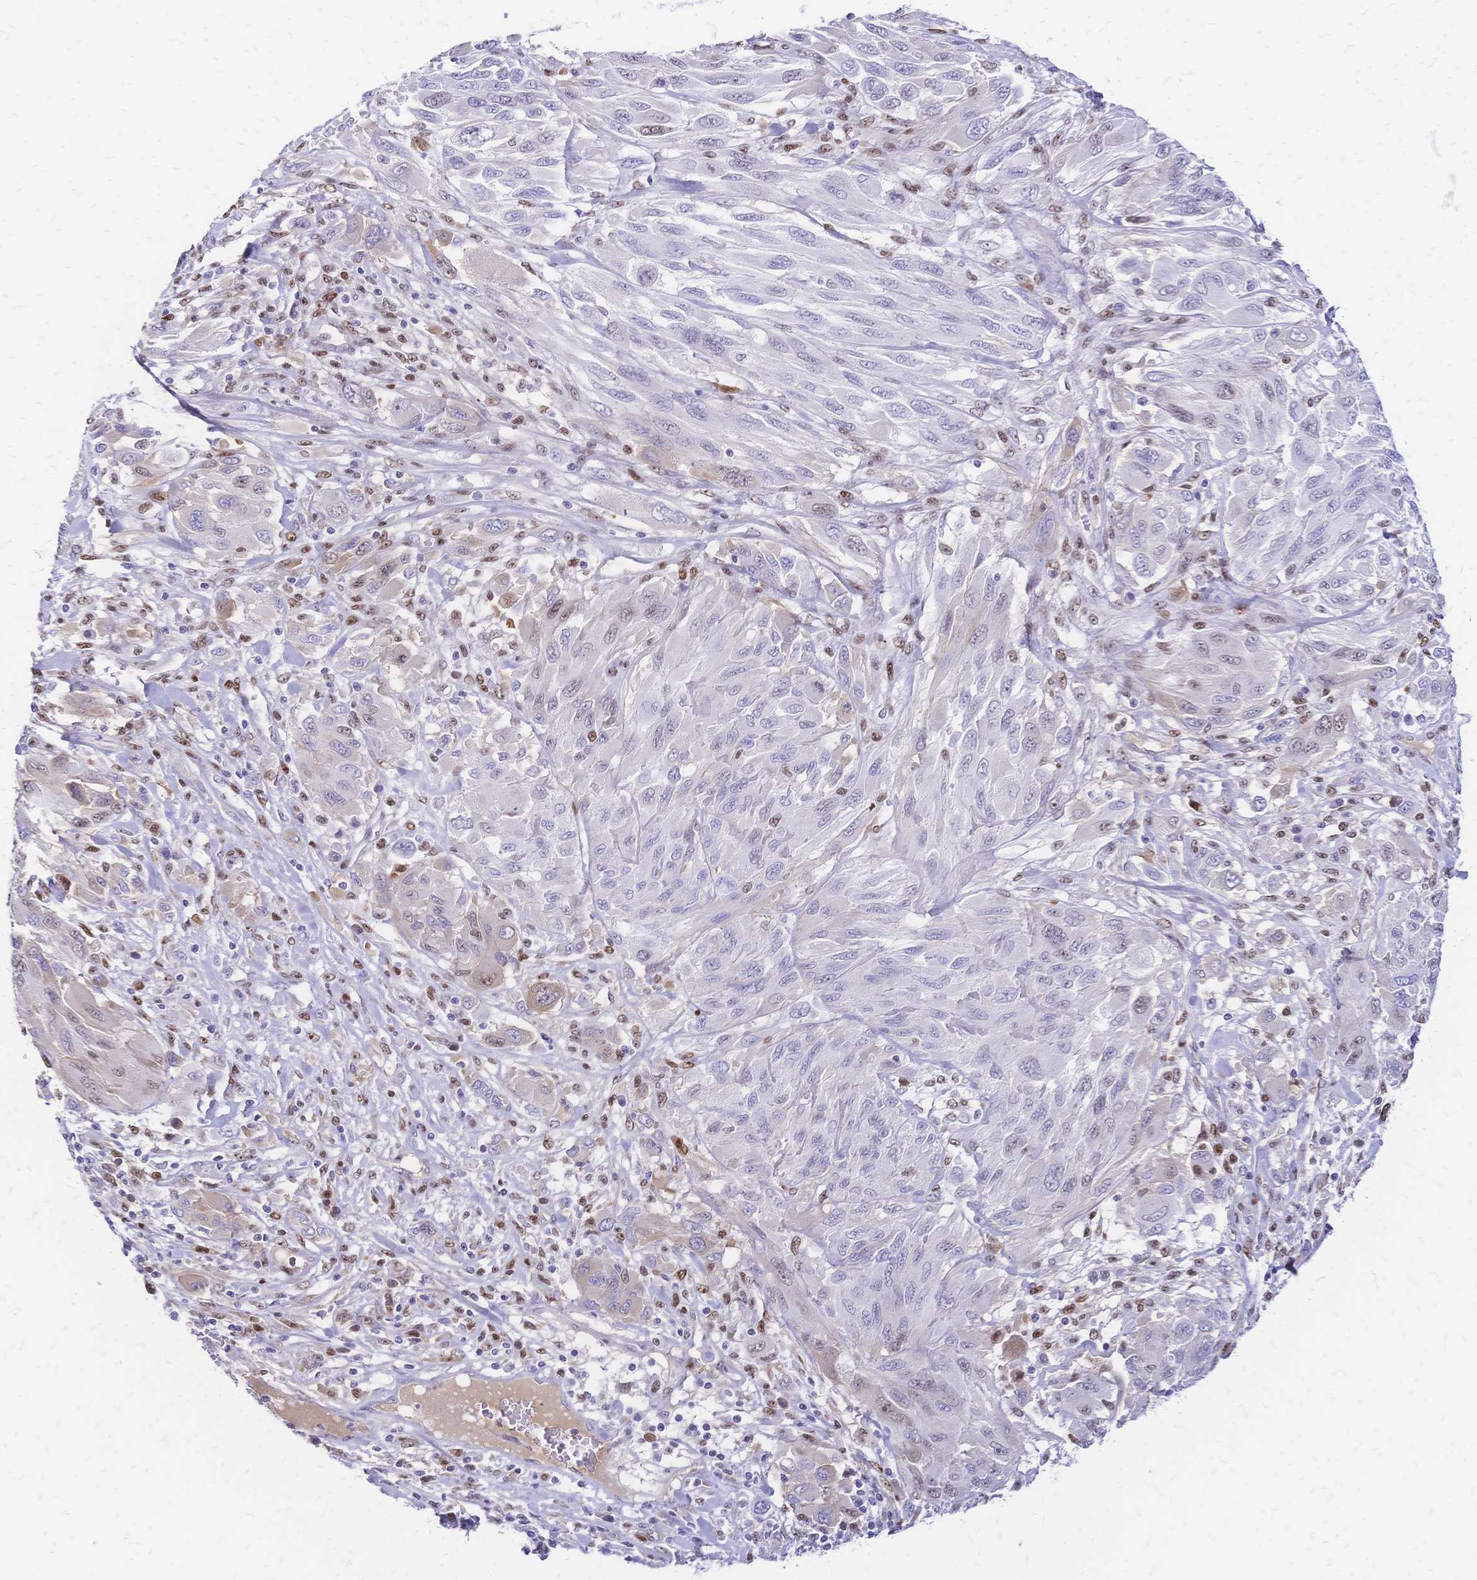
{"staining": {"intensity": "negative", "quantity": "none", "location": "none"}, "tissue": "melanoma", "cell_type": "Tumor cells", "image_type": "cancer", "snomed": [{"axis": "morphology", "description": "Malignant melanoma, NOS"}, {"axis": "topography", "description": "Skin"}], "caption": "A photomicrograph of malignant melanoma stained for a protein shows no brown staining in tumor cells.", "gene": "NFIC", "patient": {"sex": "female", "age": 91}}